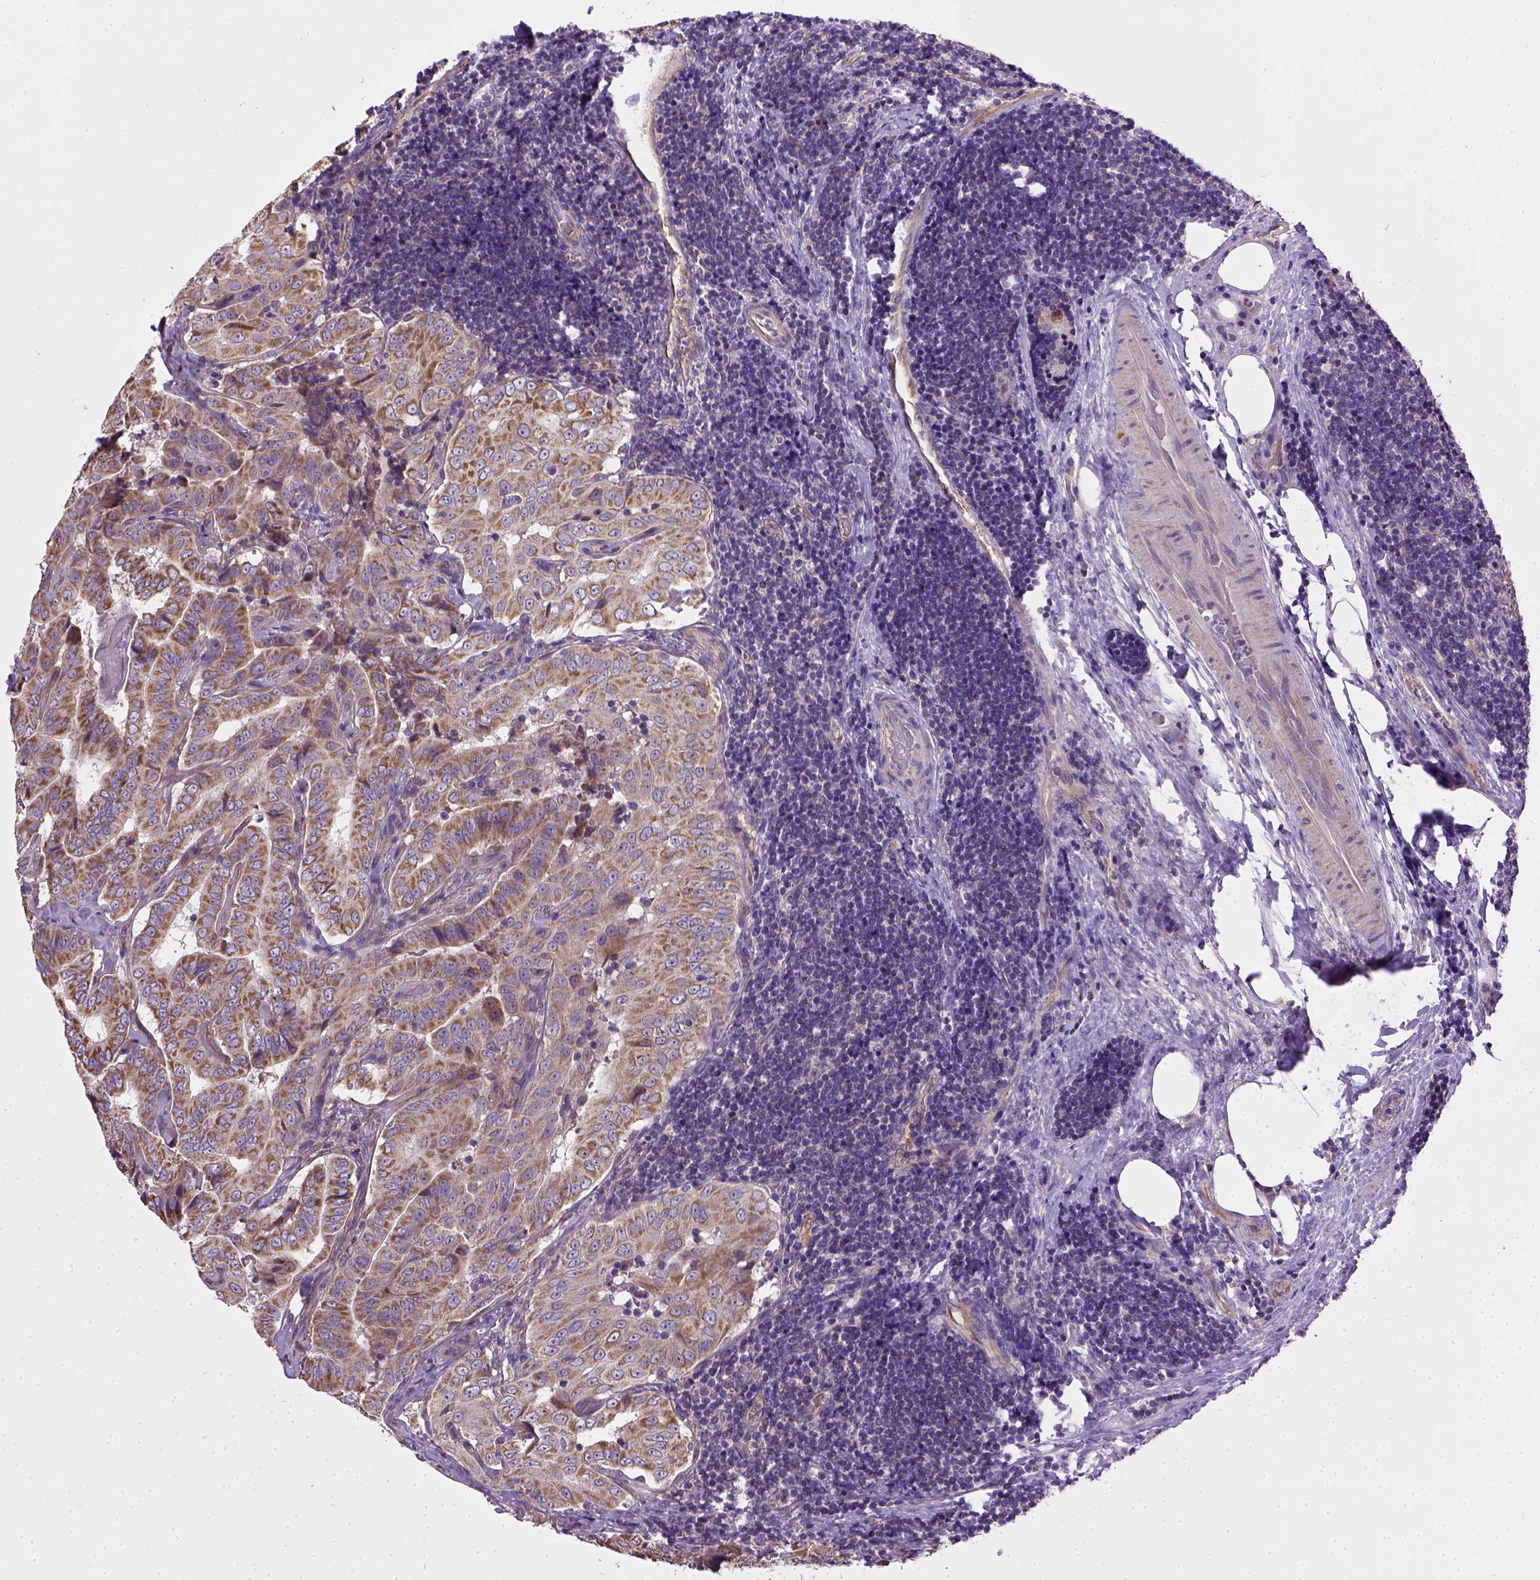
{"staining": {"intensity": "moderate", "quantity": ">75%", "location": "cytoplasmic/membranous"}, "tissue": "thyroid cancer", "cell_type": "Tumor cells", "image_type": "cancer", "snomed": [{"axis": "morphology", "description": "Papillary adenocarcinoma, NOS"}, {"axis": "topography", "description": "Thyroid gland"}], "caption": "Tumor cells display medium levels of moderate cytoplasmic/membranous staining in about >75% of cells in human thyroid papillary adenocarcinoma. (DAB IHC with brightfield microscopy, high magnification).", "gene": "ENG", "patient": {"sex": "male", "age": 61}}